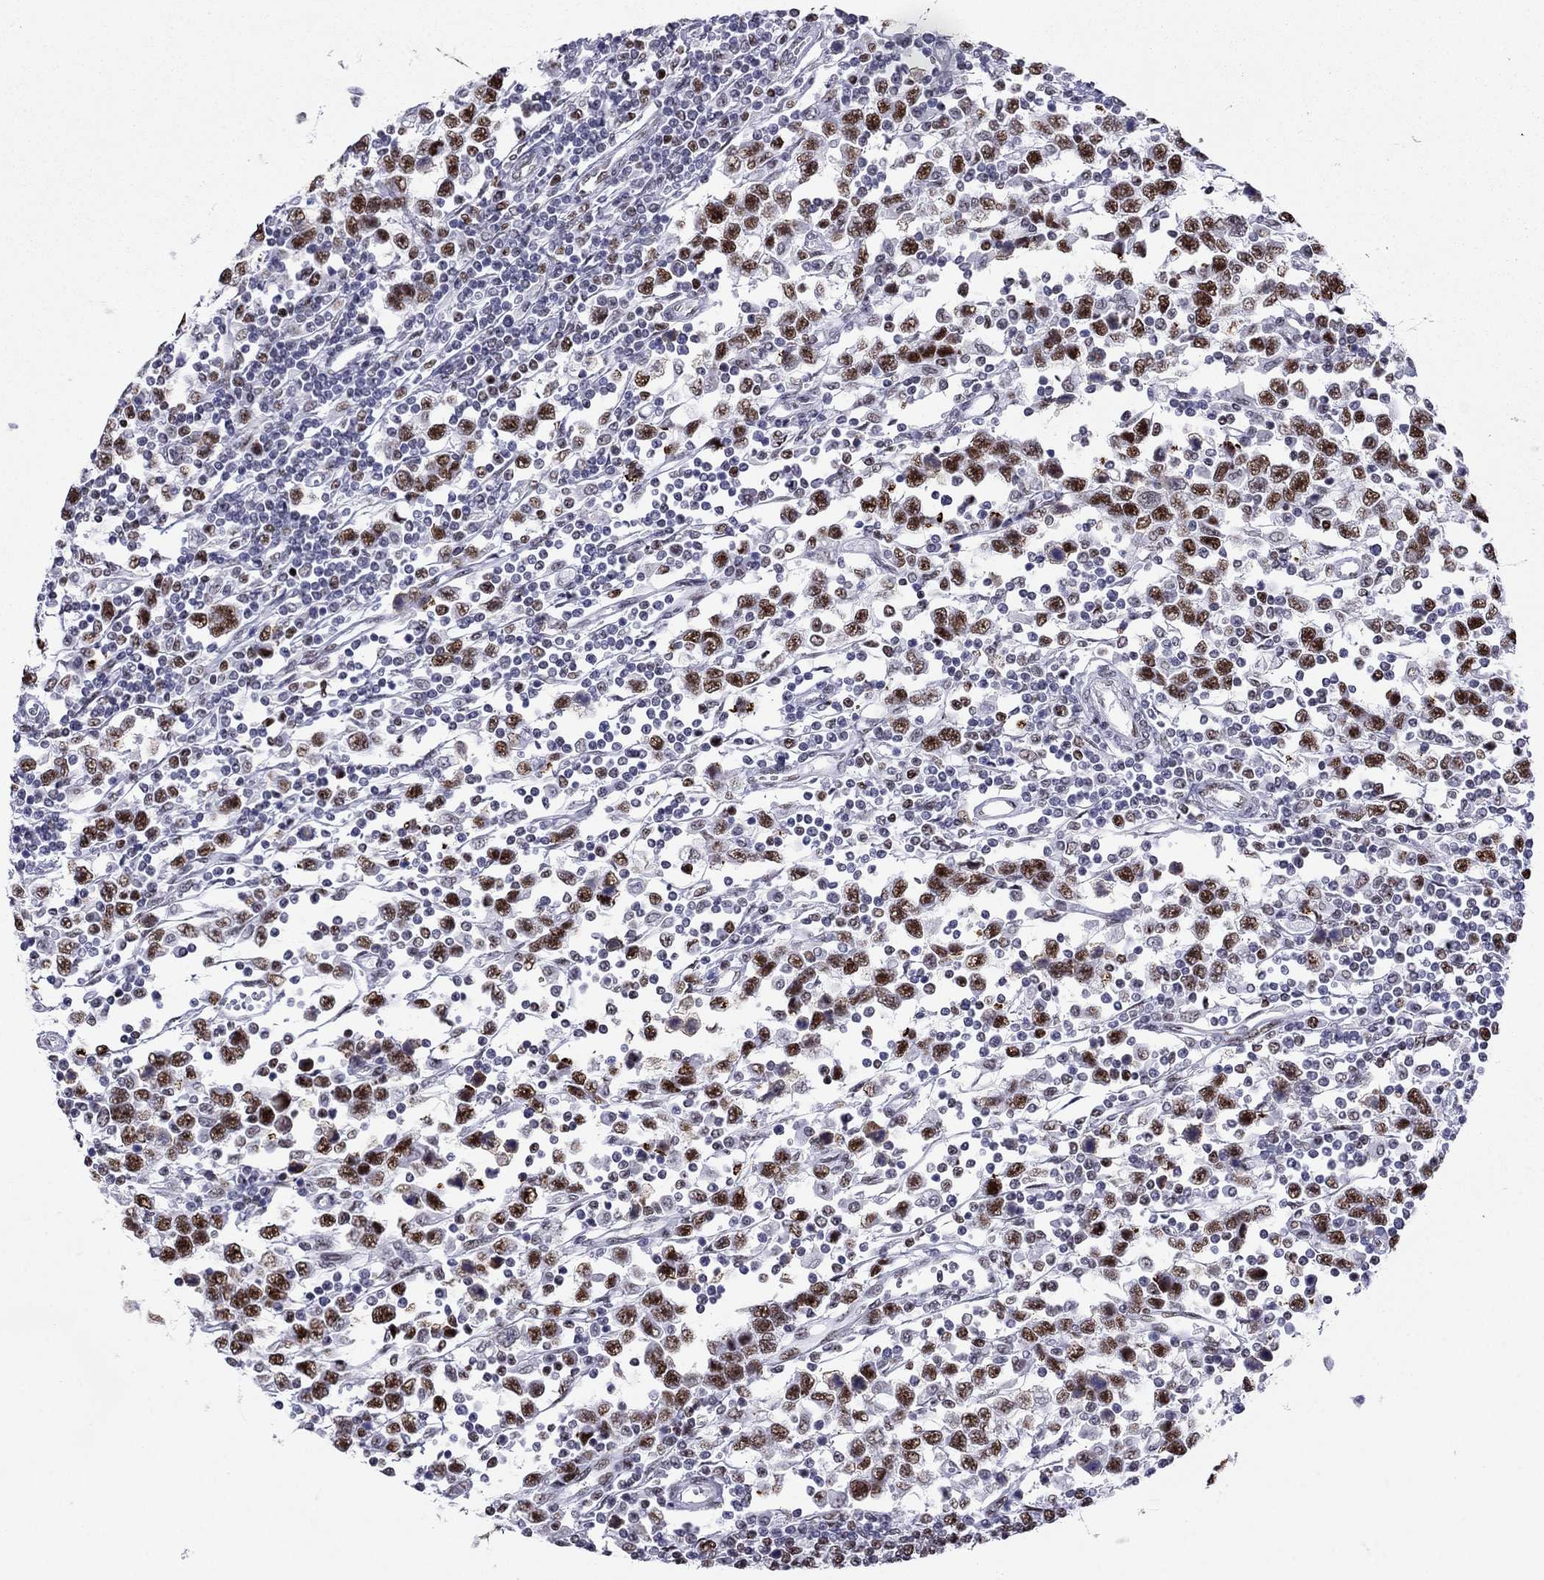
{"staining": {"intensity": "strong", "quantity": ">75%", "location": "nuclear"}, "tissue": "testis cancer", "cell_type": "Tumor cells", "image_type": "cancer", "snomed": [{"axis": "morphology", "description": "Seminoma, NOS"}, {"axis": "topography", "description": "Testis"}], "caption": "This is a micrograph of immunohistochemistry (IHC) staining of testis cancer, which shows strong expression in the nuclear of tumor cells.", "gene": "PPM1G", "patient": {"sex": "male", "age": 34}}